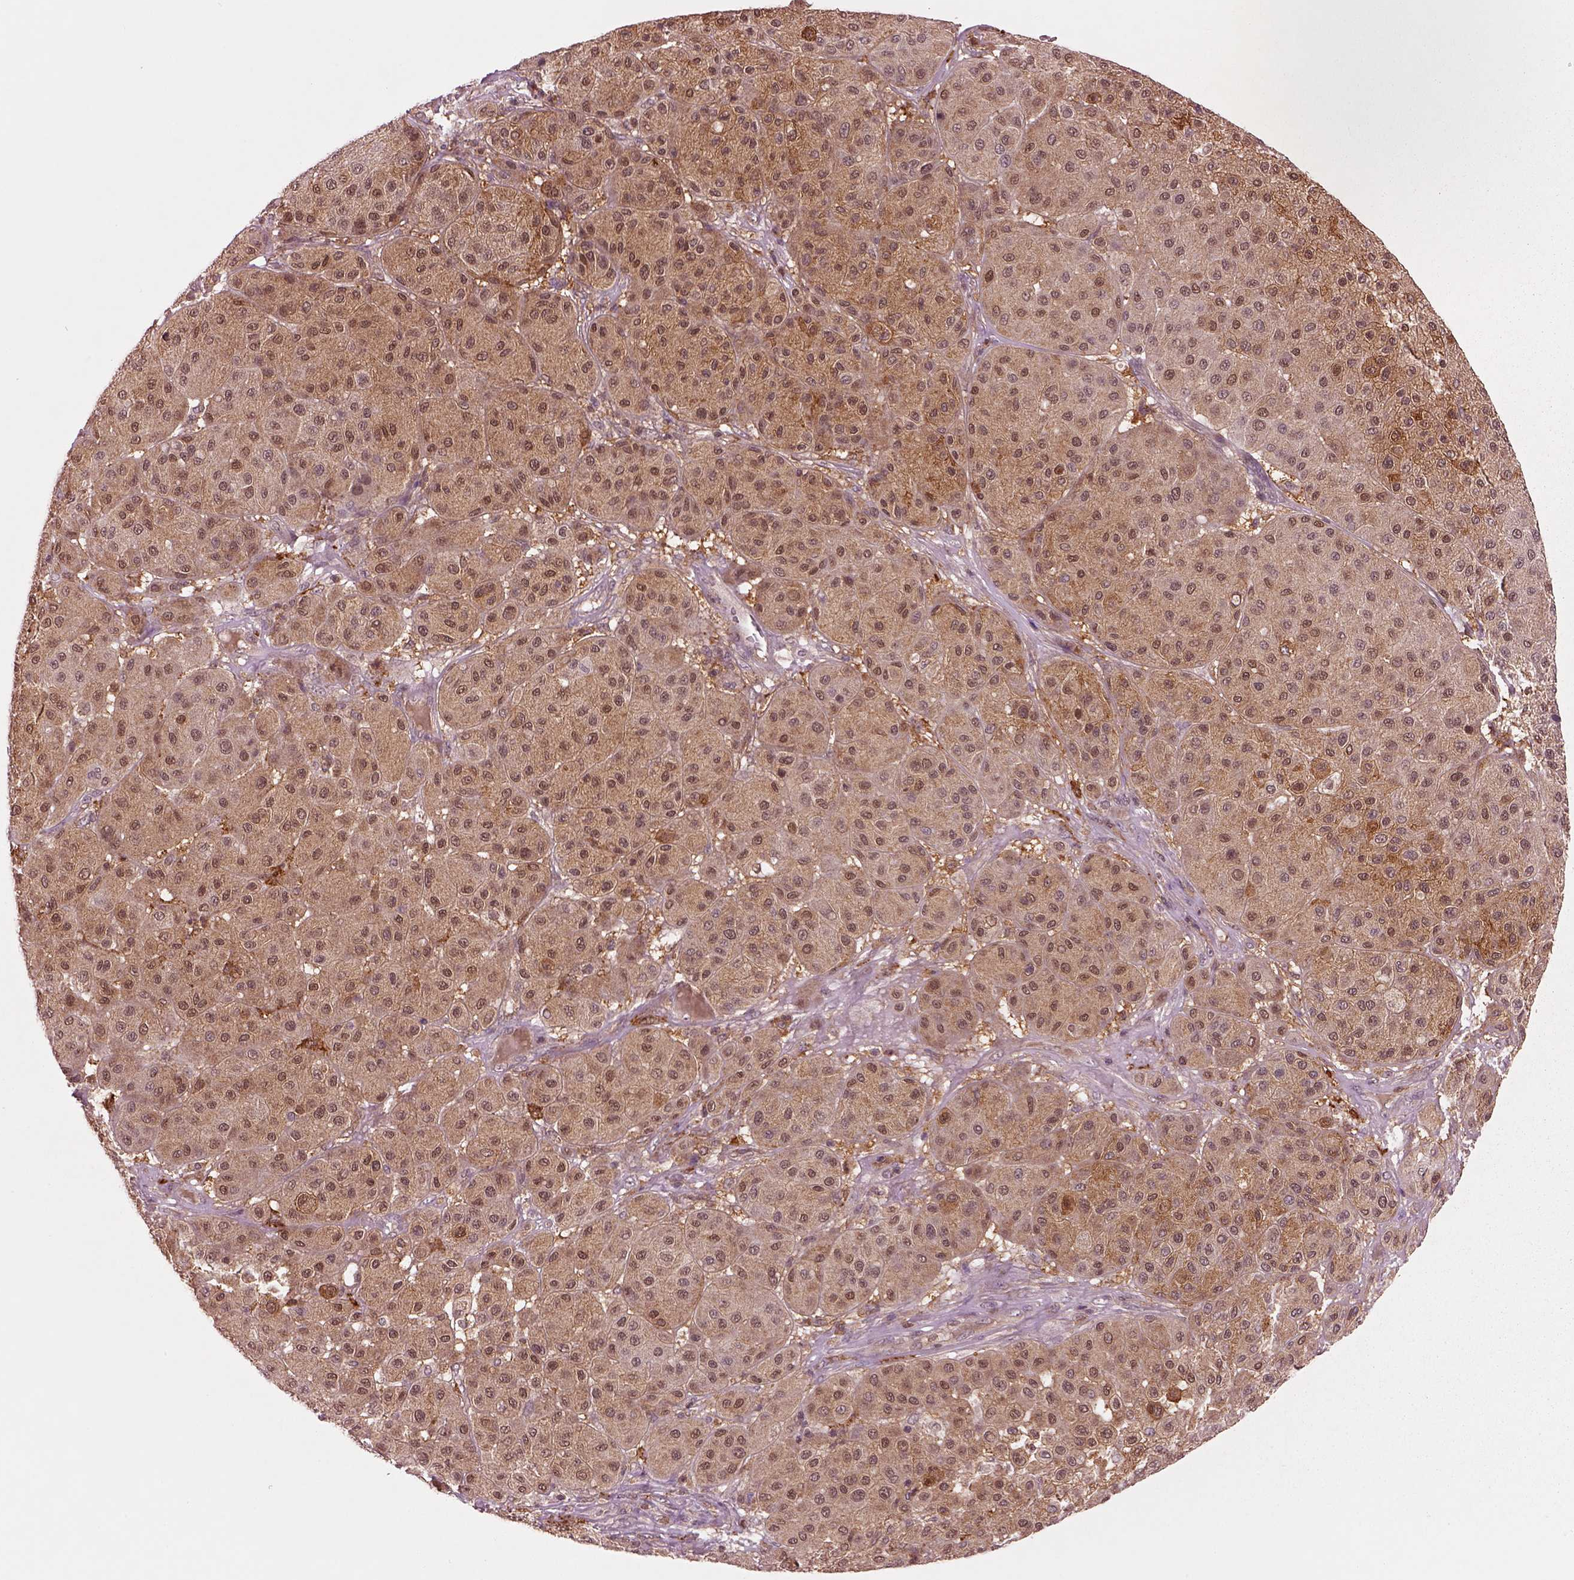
{"staining": {"intensity": "moderate", "quantity": ">75%", "location": "cytoplasmic/membranous"}, "tissue": "melanoma", "cell_type": "Tumor cells", "image_type": "cancer", "snomed": [{"axis": "morphology", "description": "Malignant melanoma, Metastatic site"}, {"axis": "topography", "description": "Smooth muscle"}], "caption": "Malignant melanoma (metastatic site) stained with immunohistochemistry displays moderate cytoplasmic/membranous expression in approximately >75% of tumor cells. The staining was performed using DAB (3,3'-diaminobenzidine) to visualize the protein expression in brown, while the nuclei were stained in blue with hematoxylin (Magnification: 20x).", "gene": "MDP1", "patient": {"sex": "male", "age": 41}}